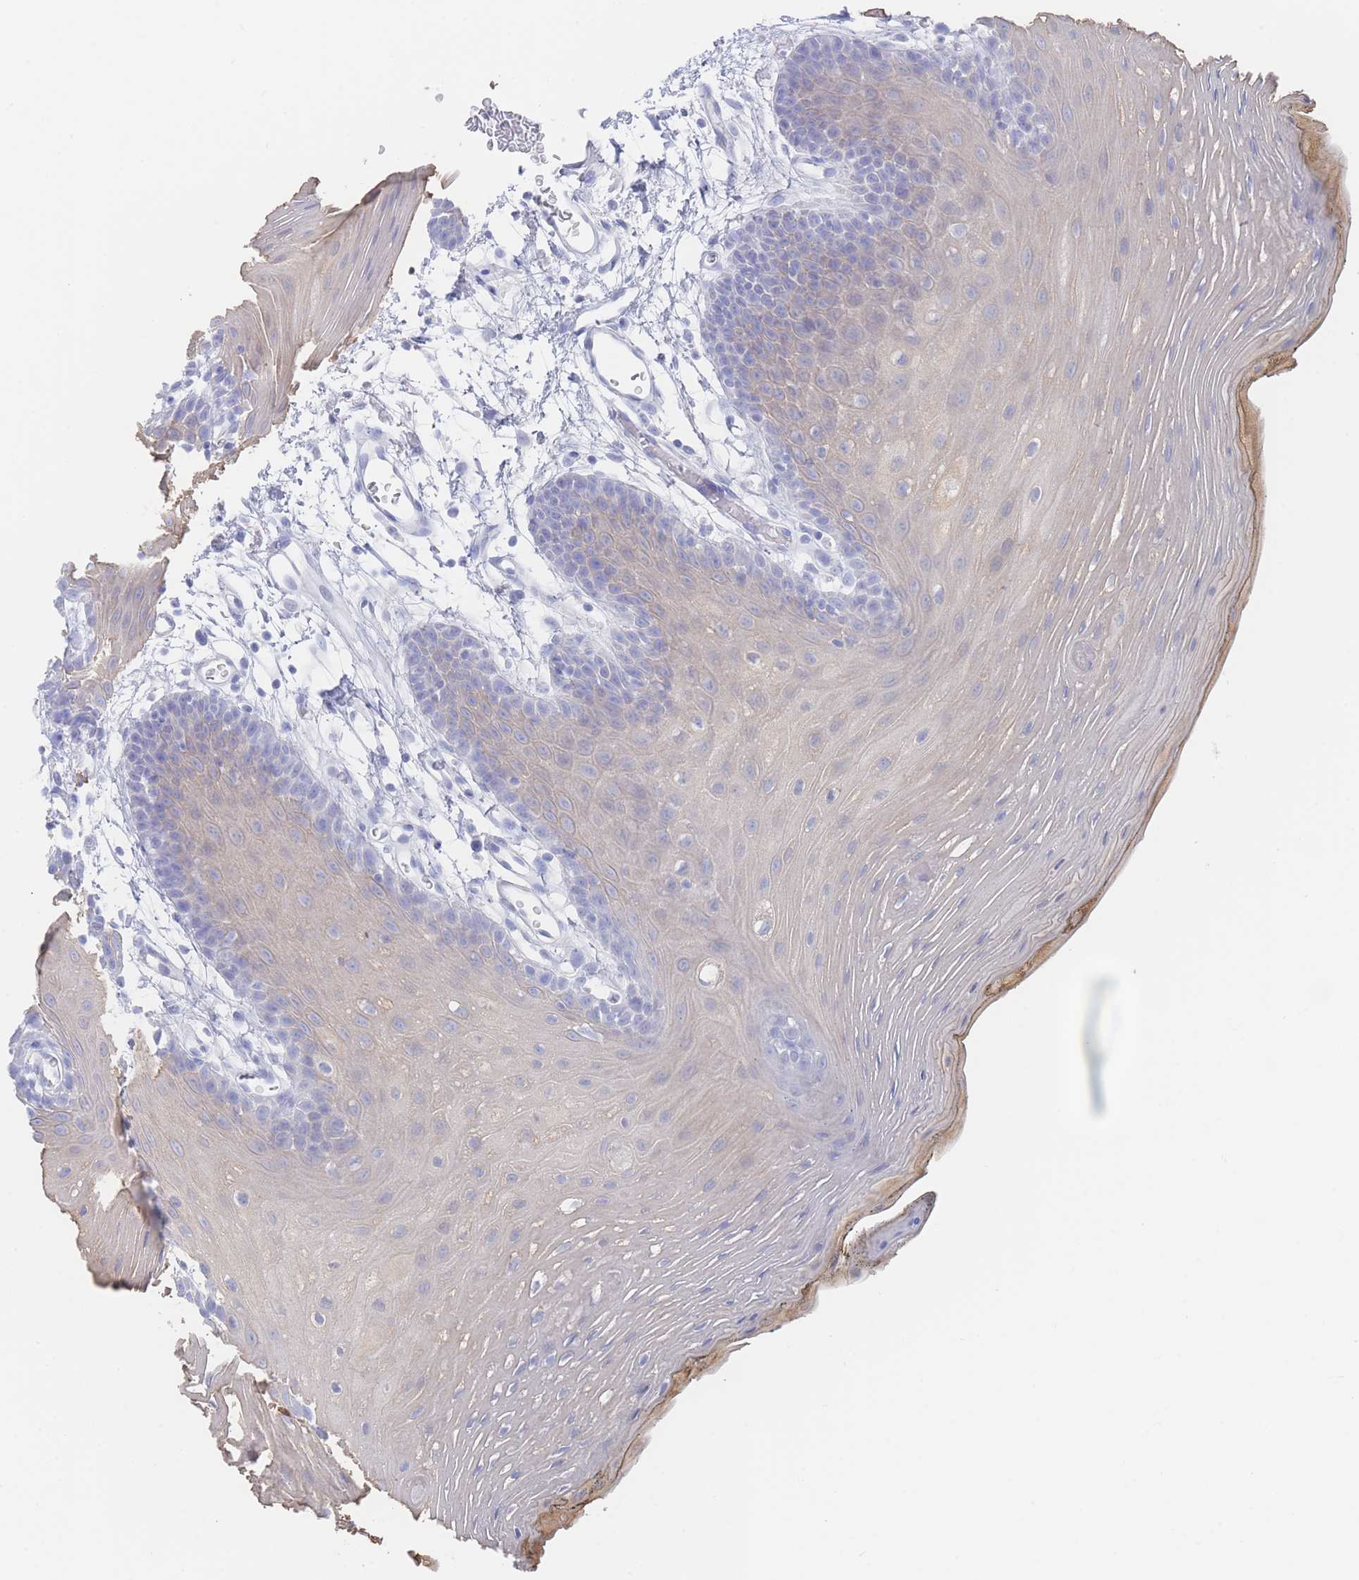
{"staining": {"intensity": "negative", "quantity": "none", "location": "none"}, "tissue": "oral mucosa", "cell_type": "Squamous epithelial cells", "image_type": "normal", "snomed": [{"axis": "morphology", "description": "Normal tissue, NOS"}, {"axis": "topography", "description": "Oral tissue"}, {"axis": "topography", "description": "Tounge, NOS"}], "caption": "Immunohistochemical staining of normal oral mucosa demonstrates no significant positivity in squamous epithelial cells. (Stains: DAB (3,3'-diaminobenzidine) immunohistochemistry with hematoxylin counter stain, Microscopy: brightfield microscopy at high magnification).", "gene": "LRRC37A2", "patient": {"sex": "female", "age": 81}}